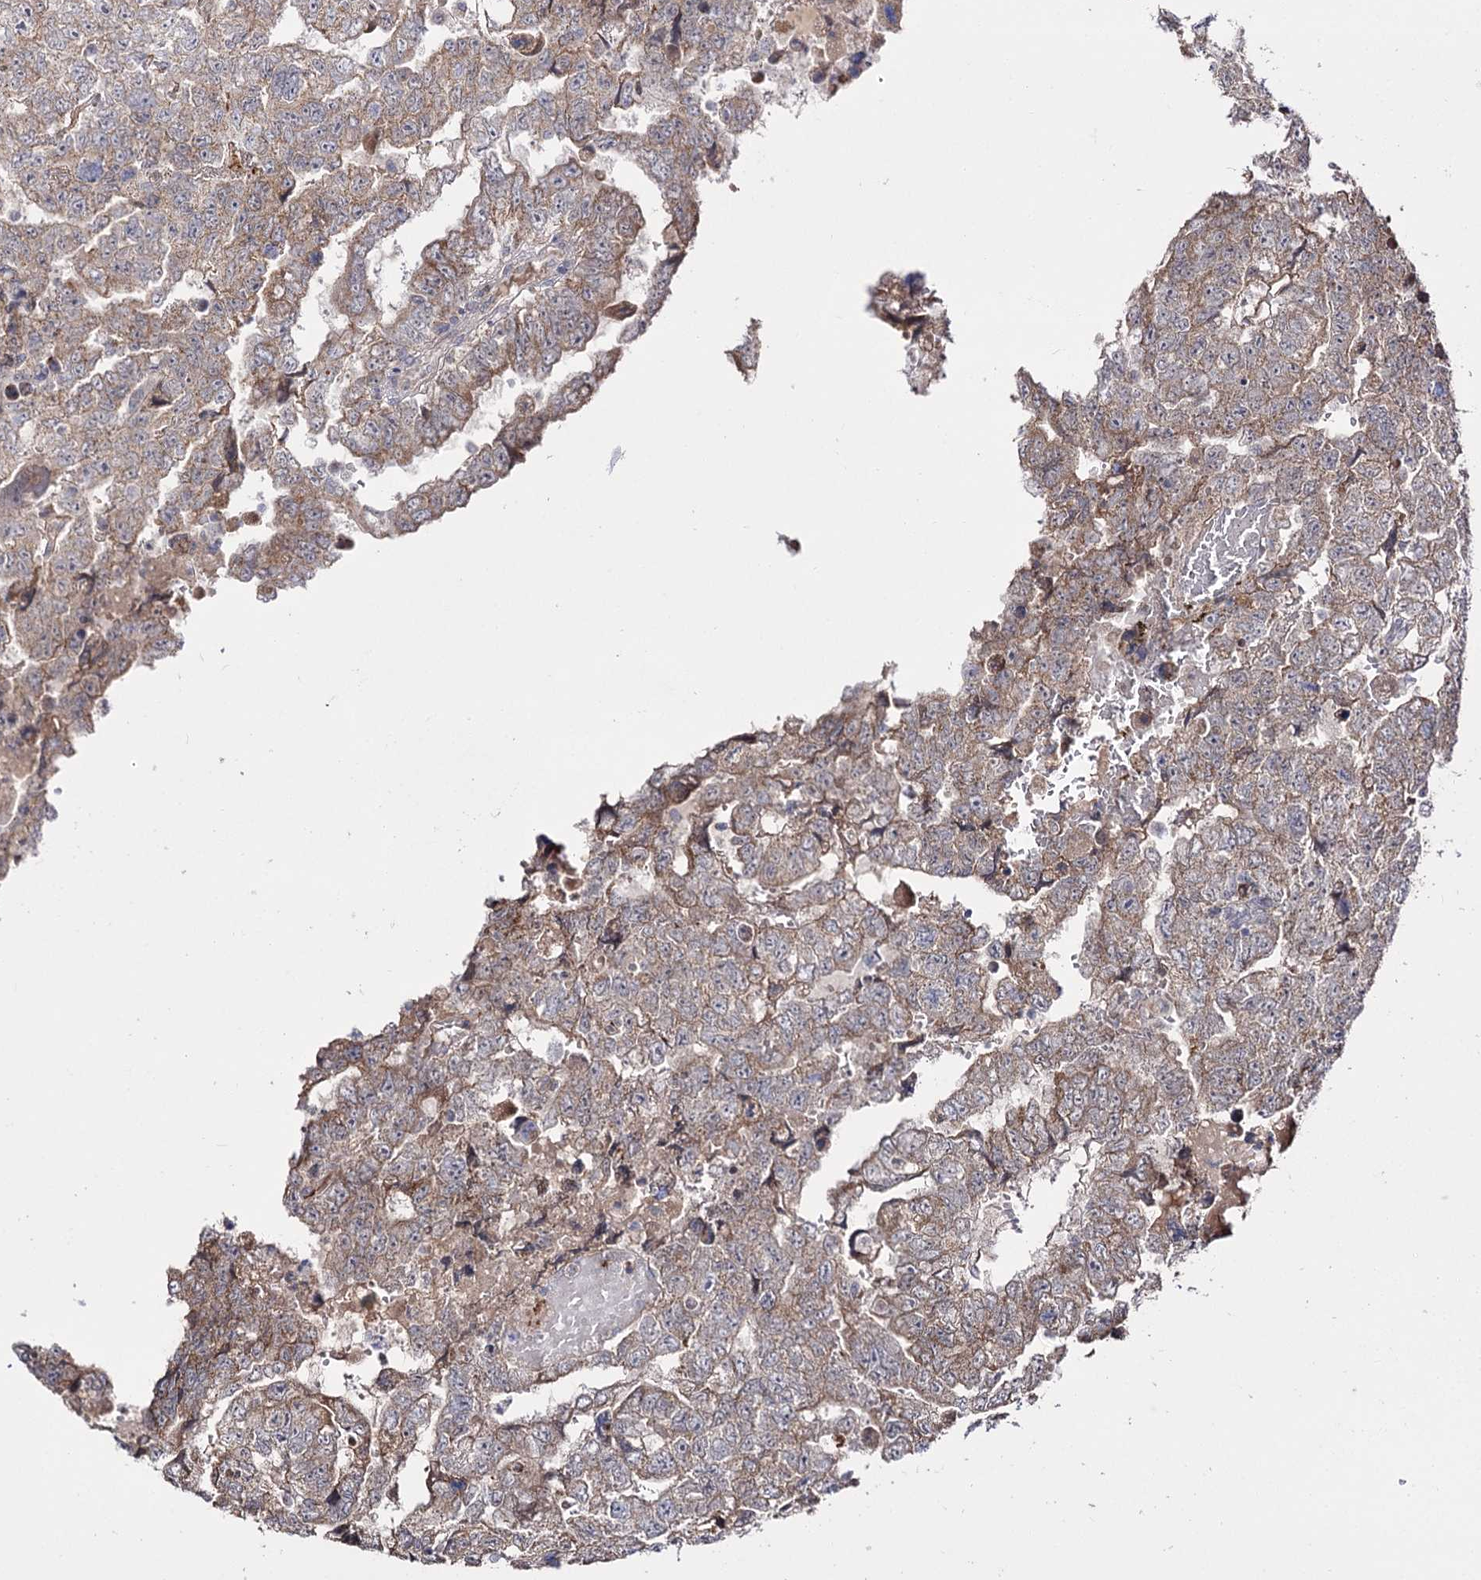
{"staining": {"intensity": "weak", "quantity": ">75%", "location": "cytoplasmic/membranous"}, "tissue": "testis cancer", "cell_type": "Tumor cells", "image_type": "cancer", "snomed": [{"axis": "morphology", "description": "Carcinoma, Embryonal, NOS"}, {"axis": "topography", "description": "Testis"}], "caption": "Embryonal carcinoma (testis) was stained to show a protein in brown. There is low levels of weak cytoplasmic/membranous positivity in about >75% of tumor cells.", "gene": "CBR4", "patient": {"sex": "male", "age": 36}}